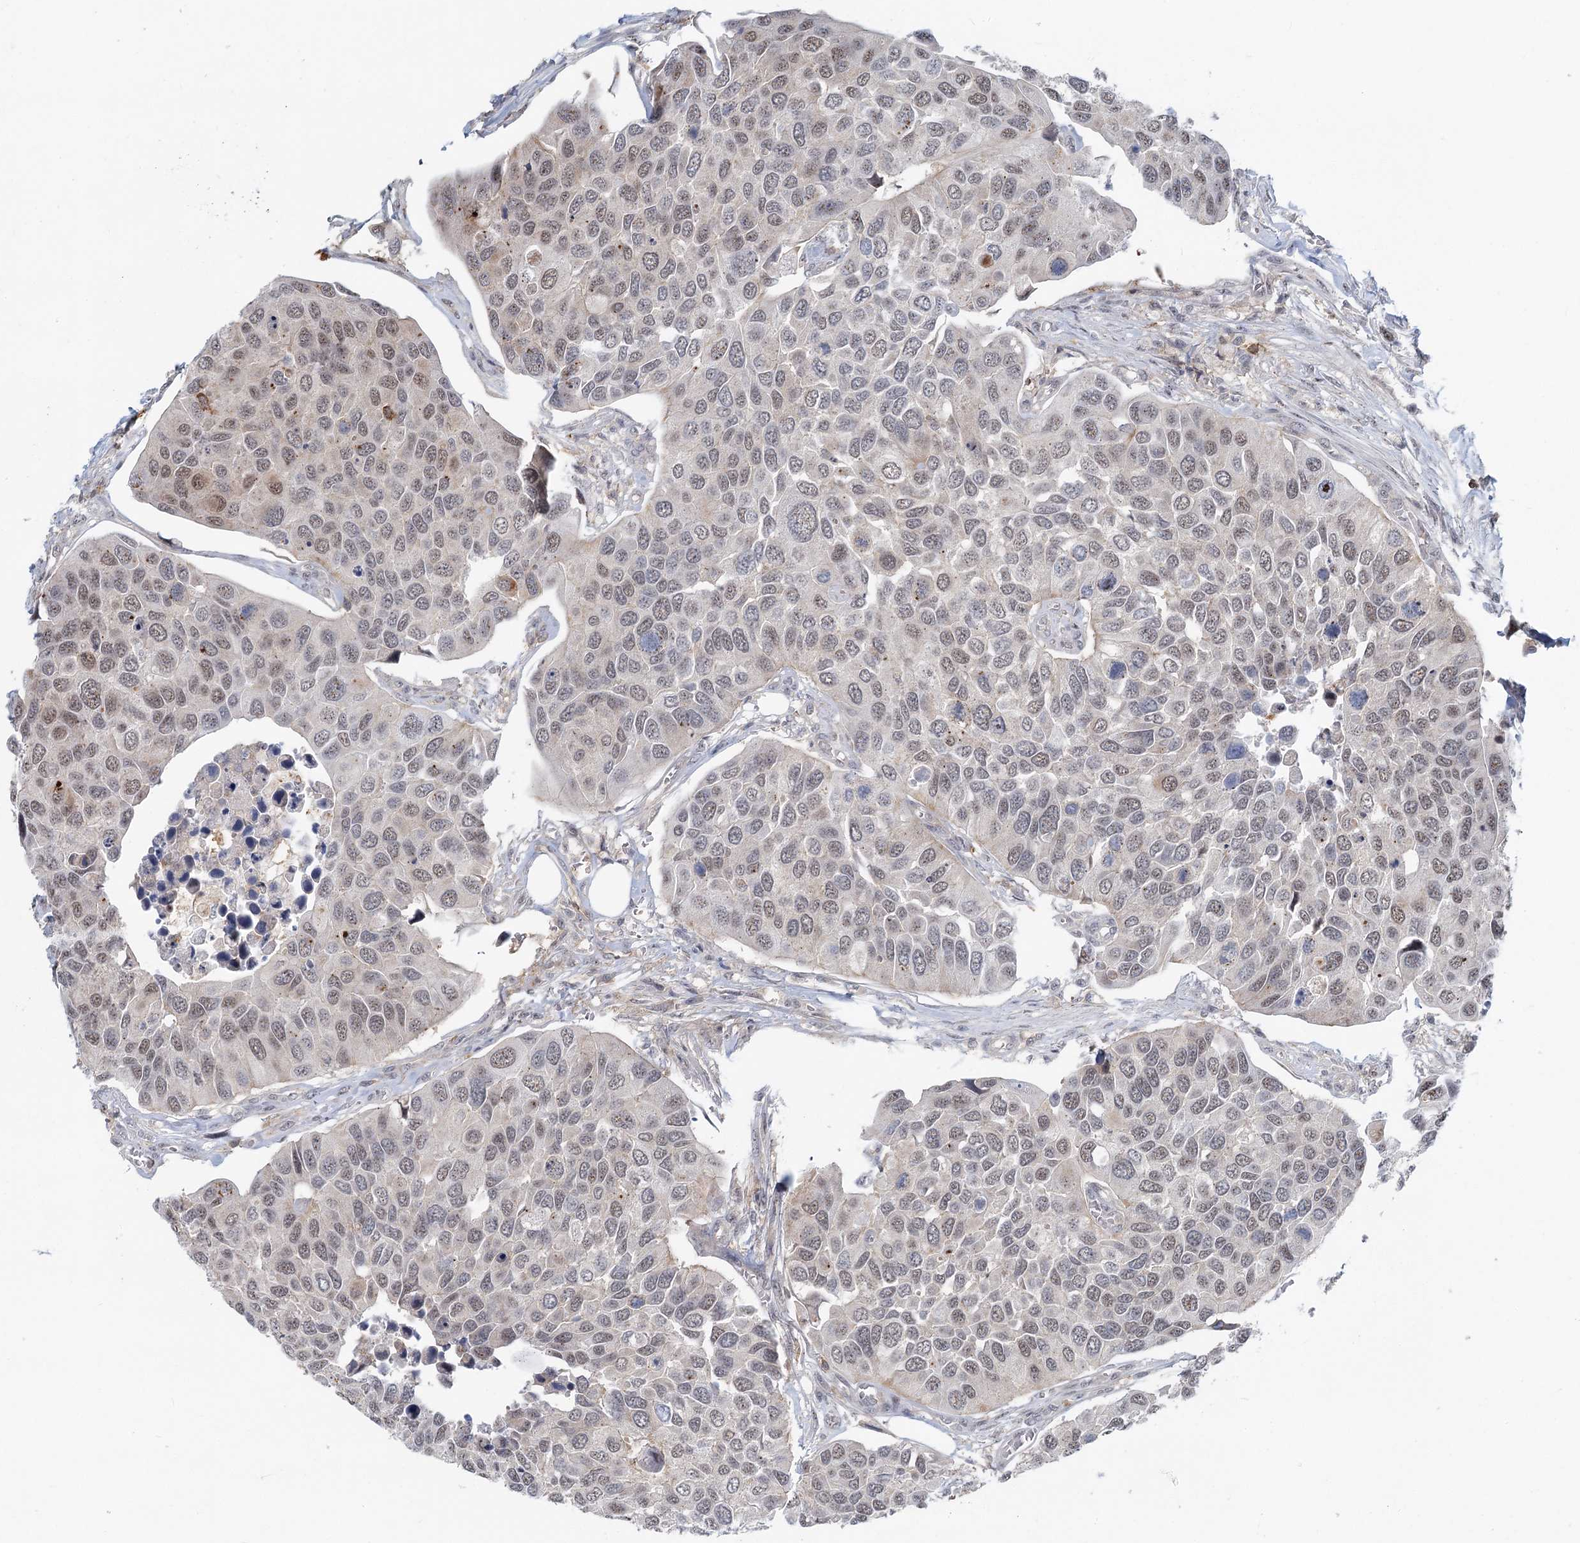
{"staining": {"intensity": "weak", "quantity": "25%-75%", "location": "nuclear"}, "tissue": "urothelial cancer", "cell_type": "Tumor cells", "image_type": "cancer", "snomed": [{"axis": "morphology", "description": "Urothelial carcinoma, High grade"}, {"axis": "topography", "description": "Urinary bladder"}], "caption": "Urothelial carcinoma (high-grade) was stained to show a protein in brown. There is low levels of weak nuclear expression in about 25%-75% of tumor cells.", "gene": "CDC42SE2", "patient": {"sex": "male", "age": 74}}